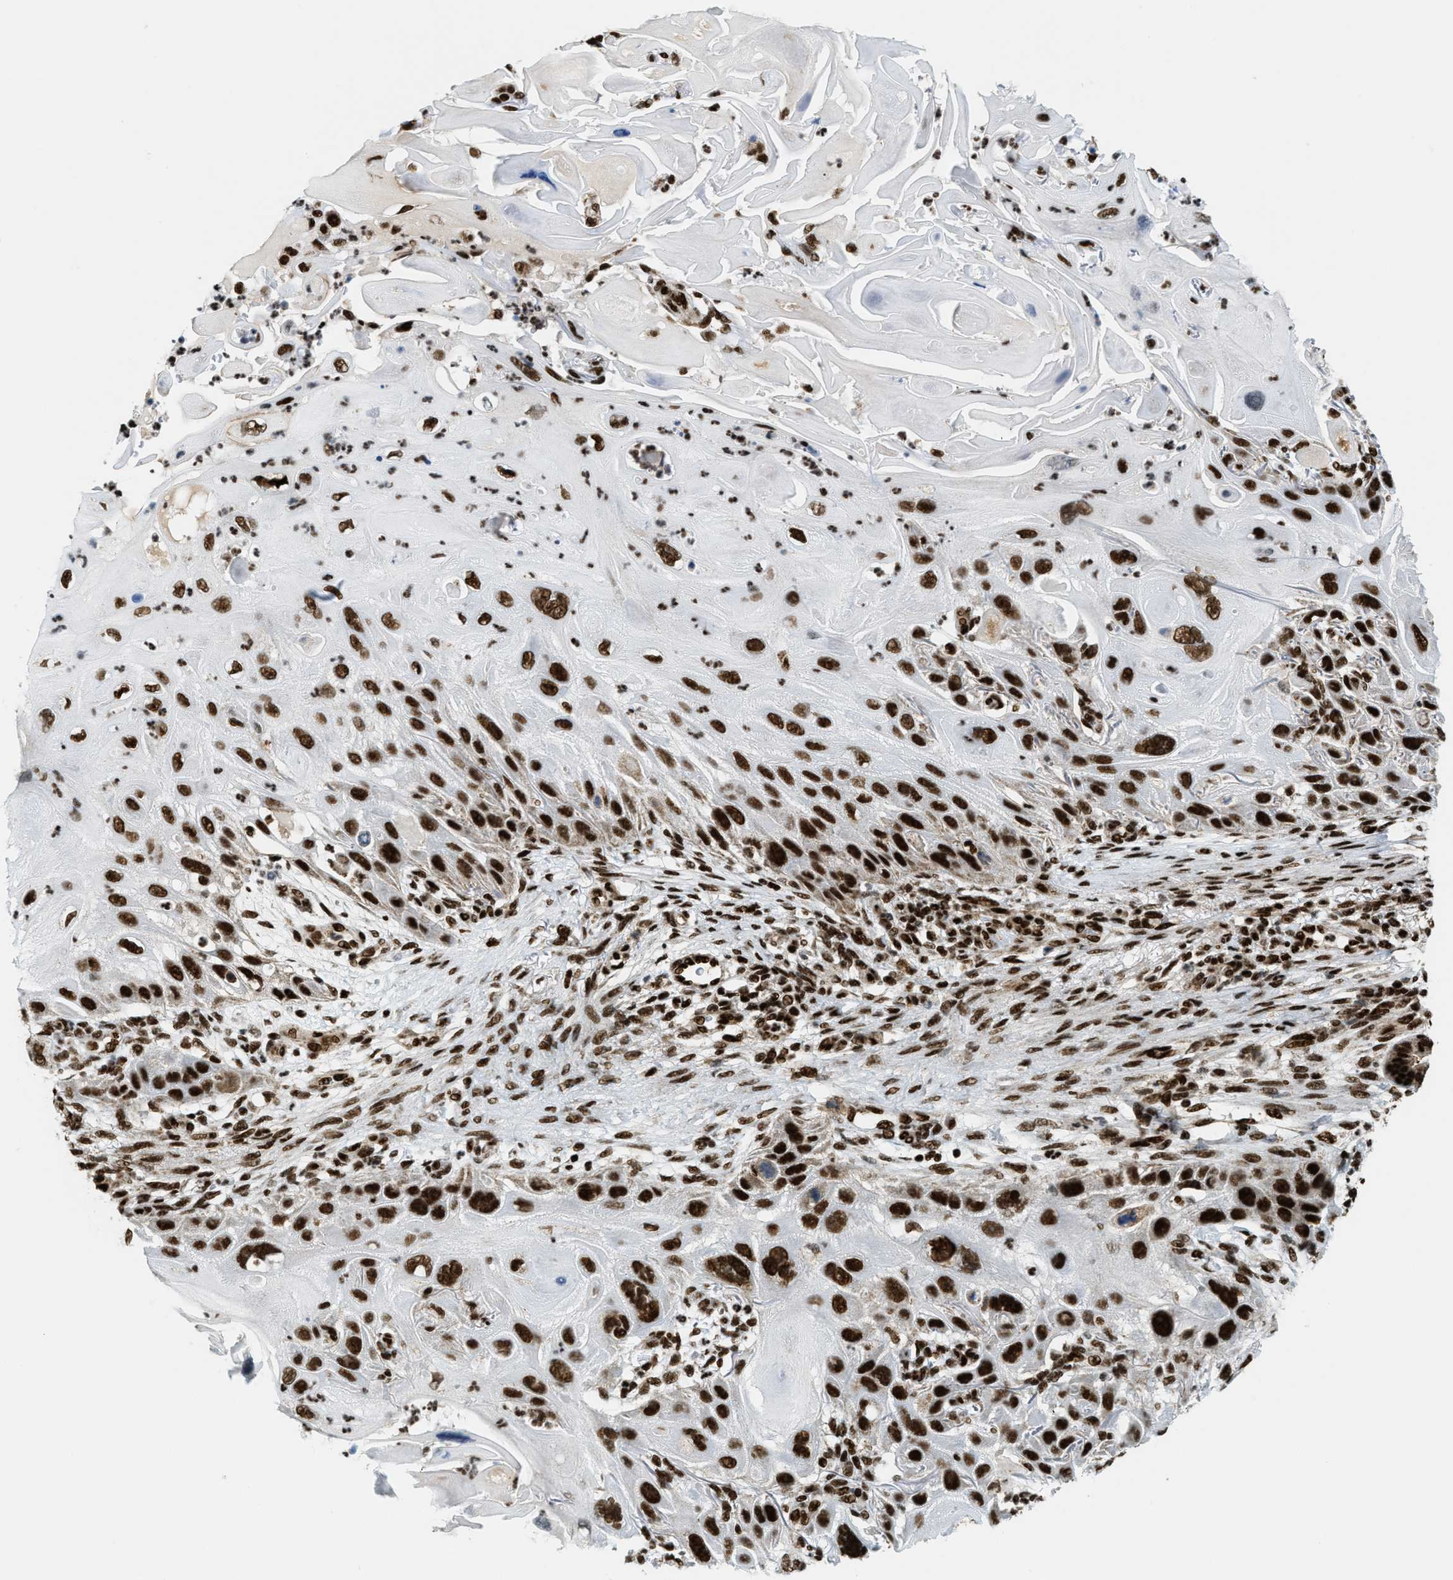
{"staining": {"intensity": "strong", "quantity": ">75%", "location": "nuclear"}, "tissue": "skin cancer", "cell_type": "Tumor cells", "image_type": "cancer", "snomed": [{"axis": "morphology", "description": "Squamous cell carcinoma, NOS"}, {"axis": "topography", "description": "Skin"}], "caption": "Immunohistochemical staining of human skin squamous cell carcinoma exhibits high levels of strong nuclear positivity in approximately >75% of tumor cells.", "gene": "GABPB1", "patient": {"sex": "female", "age": 77}}